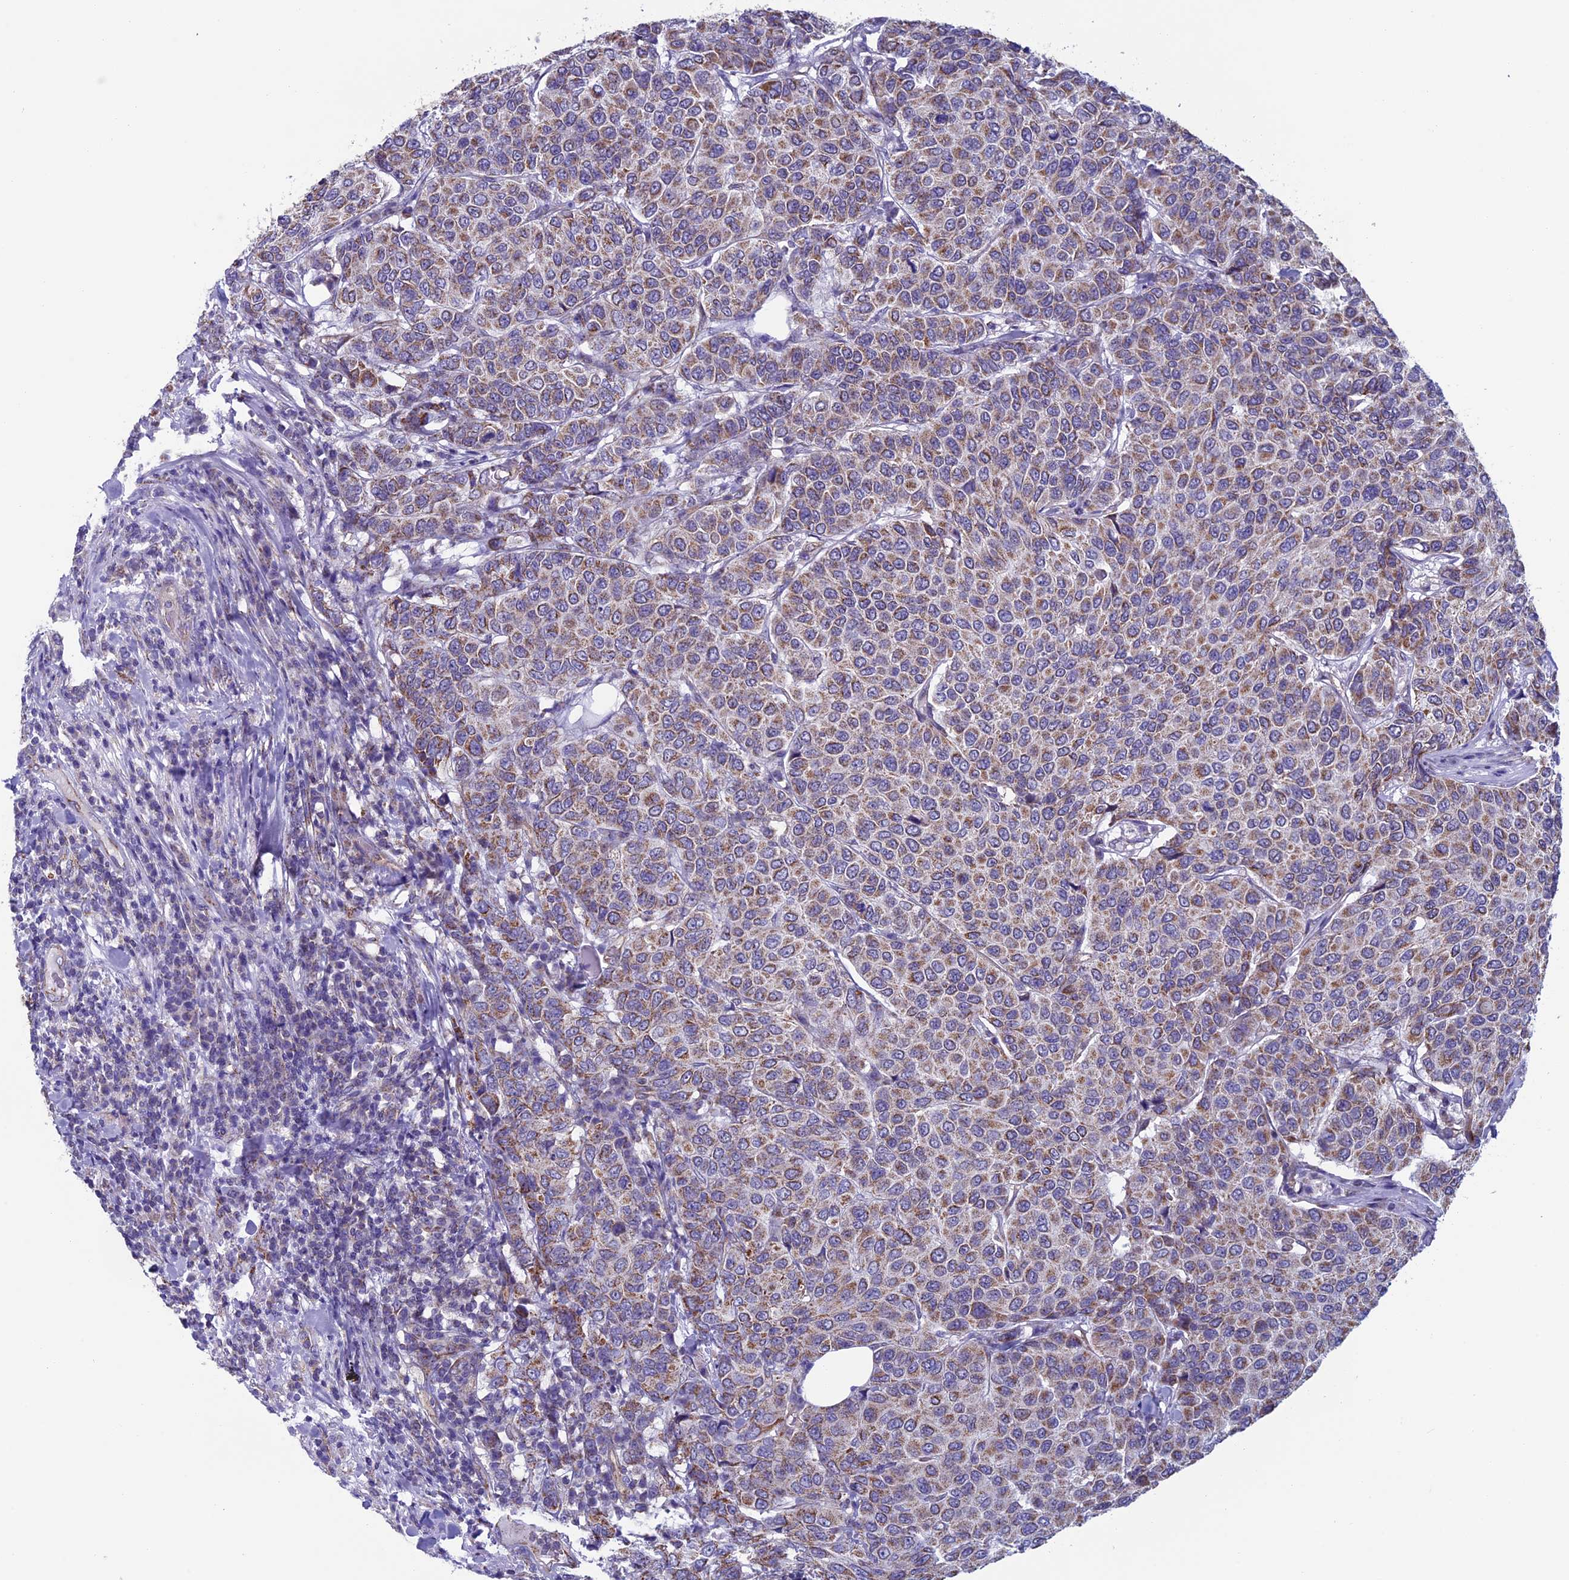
{"staining": {"intensity": "moderate", "quantity": ">75%", "location": "cytoplasmic/membranous"}, "tissue": "breast cancer", "cell_type": "Tumor cells", "image_type": "cancer", "snomed": [{"axis": "morphology", "description": "Duct carcinoma"}, {"axis": "topography", "description": "Breast"}], "caption": "Immunohistochemistry (IHC) of human breast intraductal carcinoma reveals medium levels of moderate cytoplasmic/membranous expression in about >75% of tumor cells.", "gene": "MFSD12", "patient": {"sex": "female", "age": 55}}